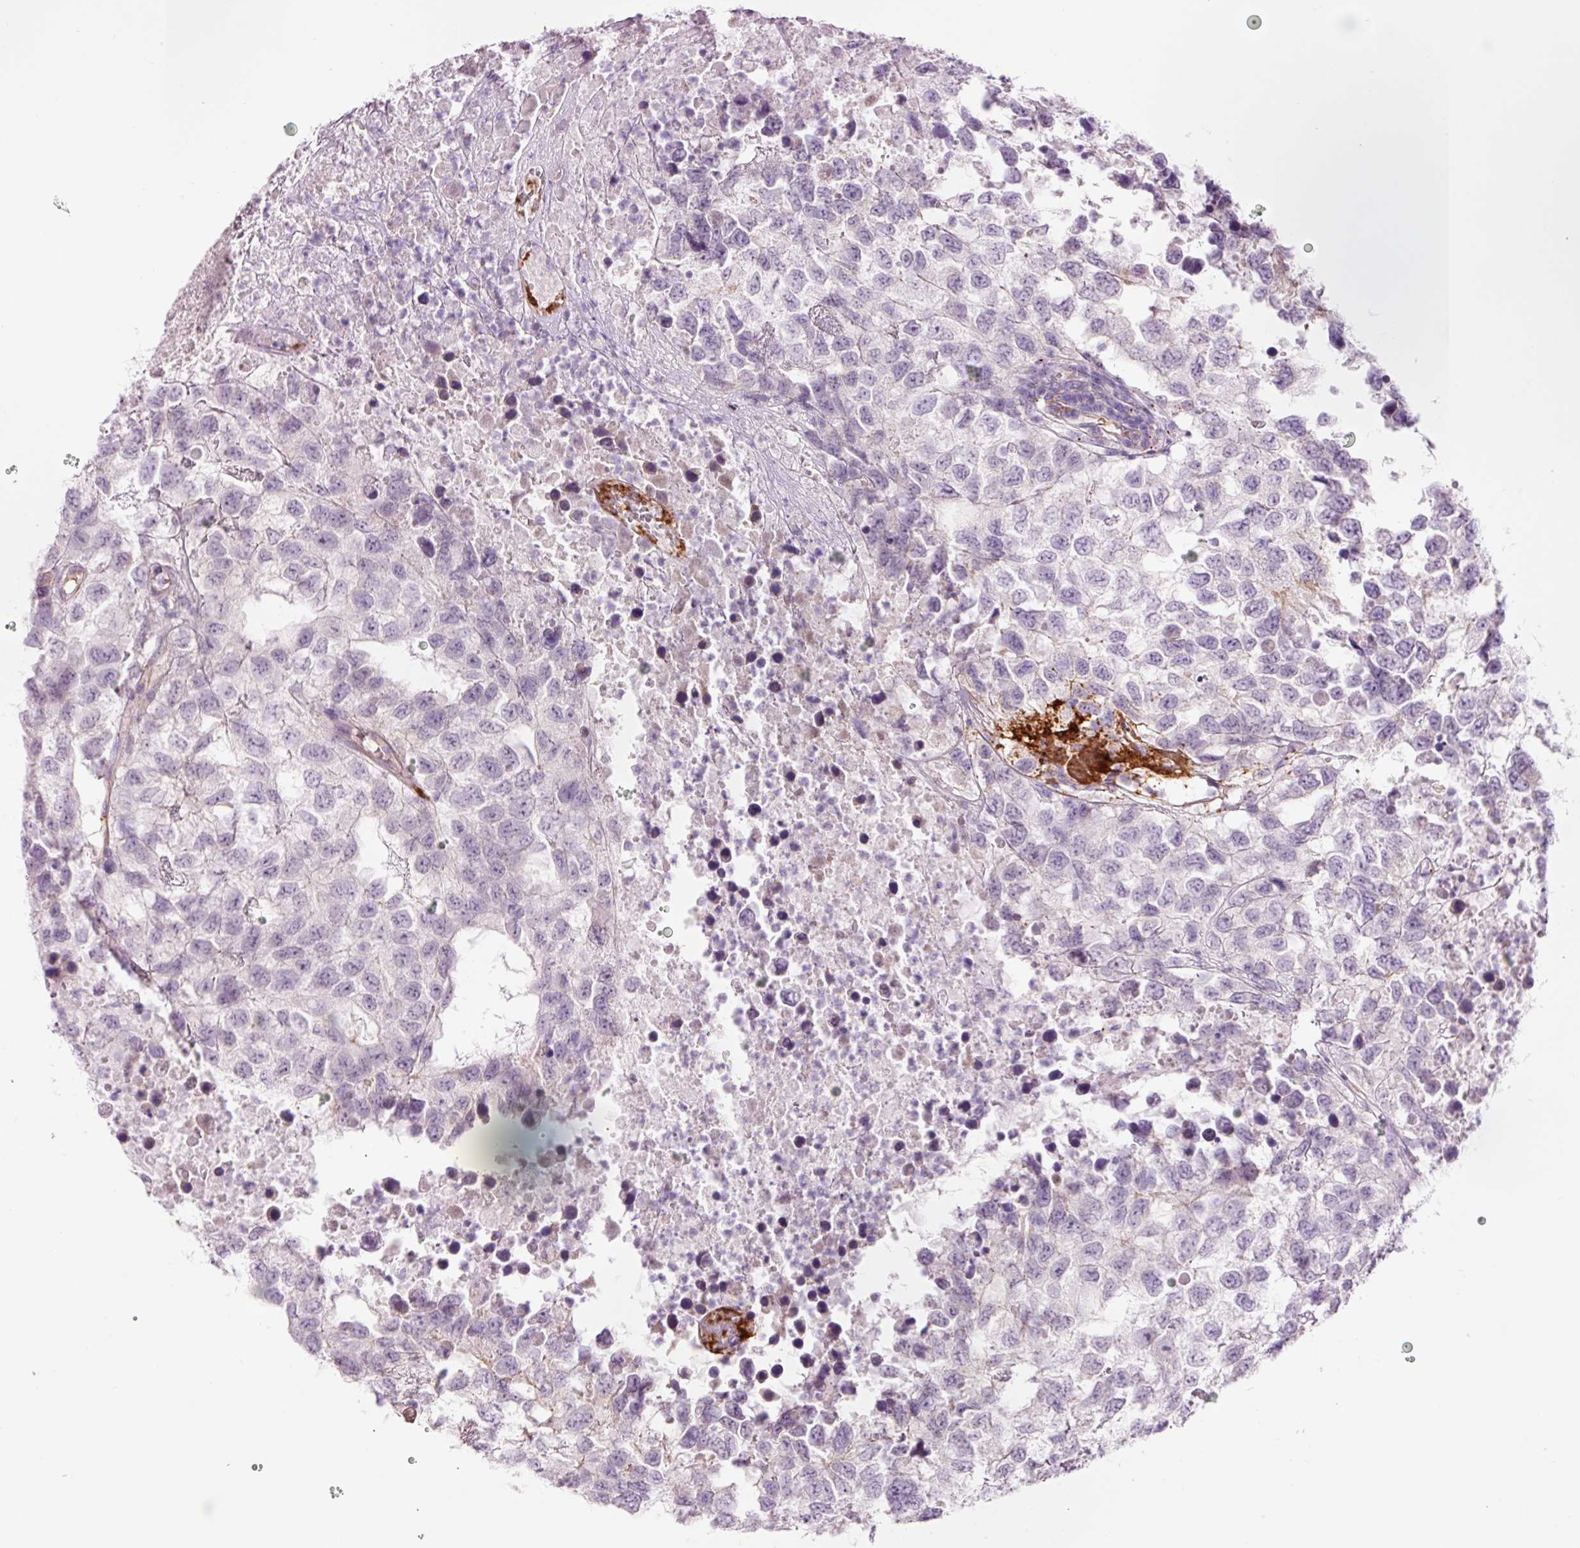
{"staining": {"intensity": "negative", "quantity": "none", "location": "none"}, "tissue": "testis cancer", "cell_type": "Tumor cells", "image_type": "cancer", "snomed": [{"axis": "morphology", "description": "Carcinoma, Embryonal, NOS"}, {"axis": "topography", "description": "Testis"}], "caption": "Immunohistochemical staining of testis embryonal carcinoma exhibits no significant positivity in tumor cells.", "gene": "HSPA4L", "patient": {"sex": "male", "age": 83}}